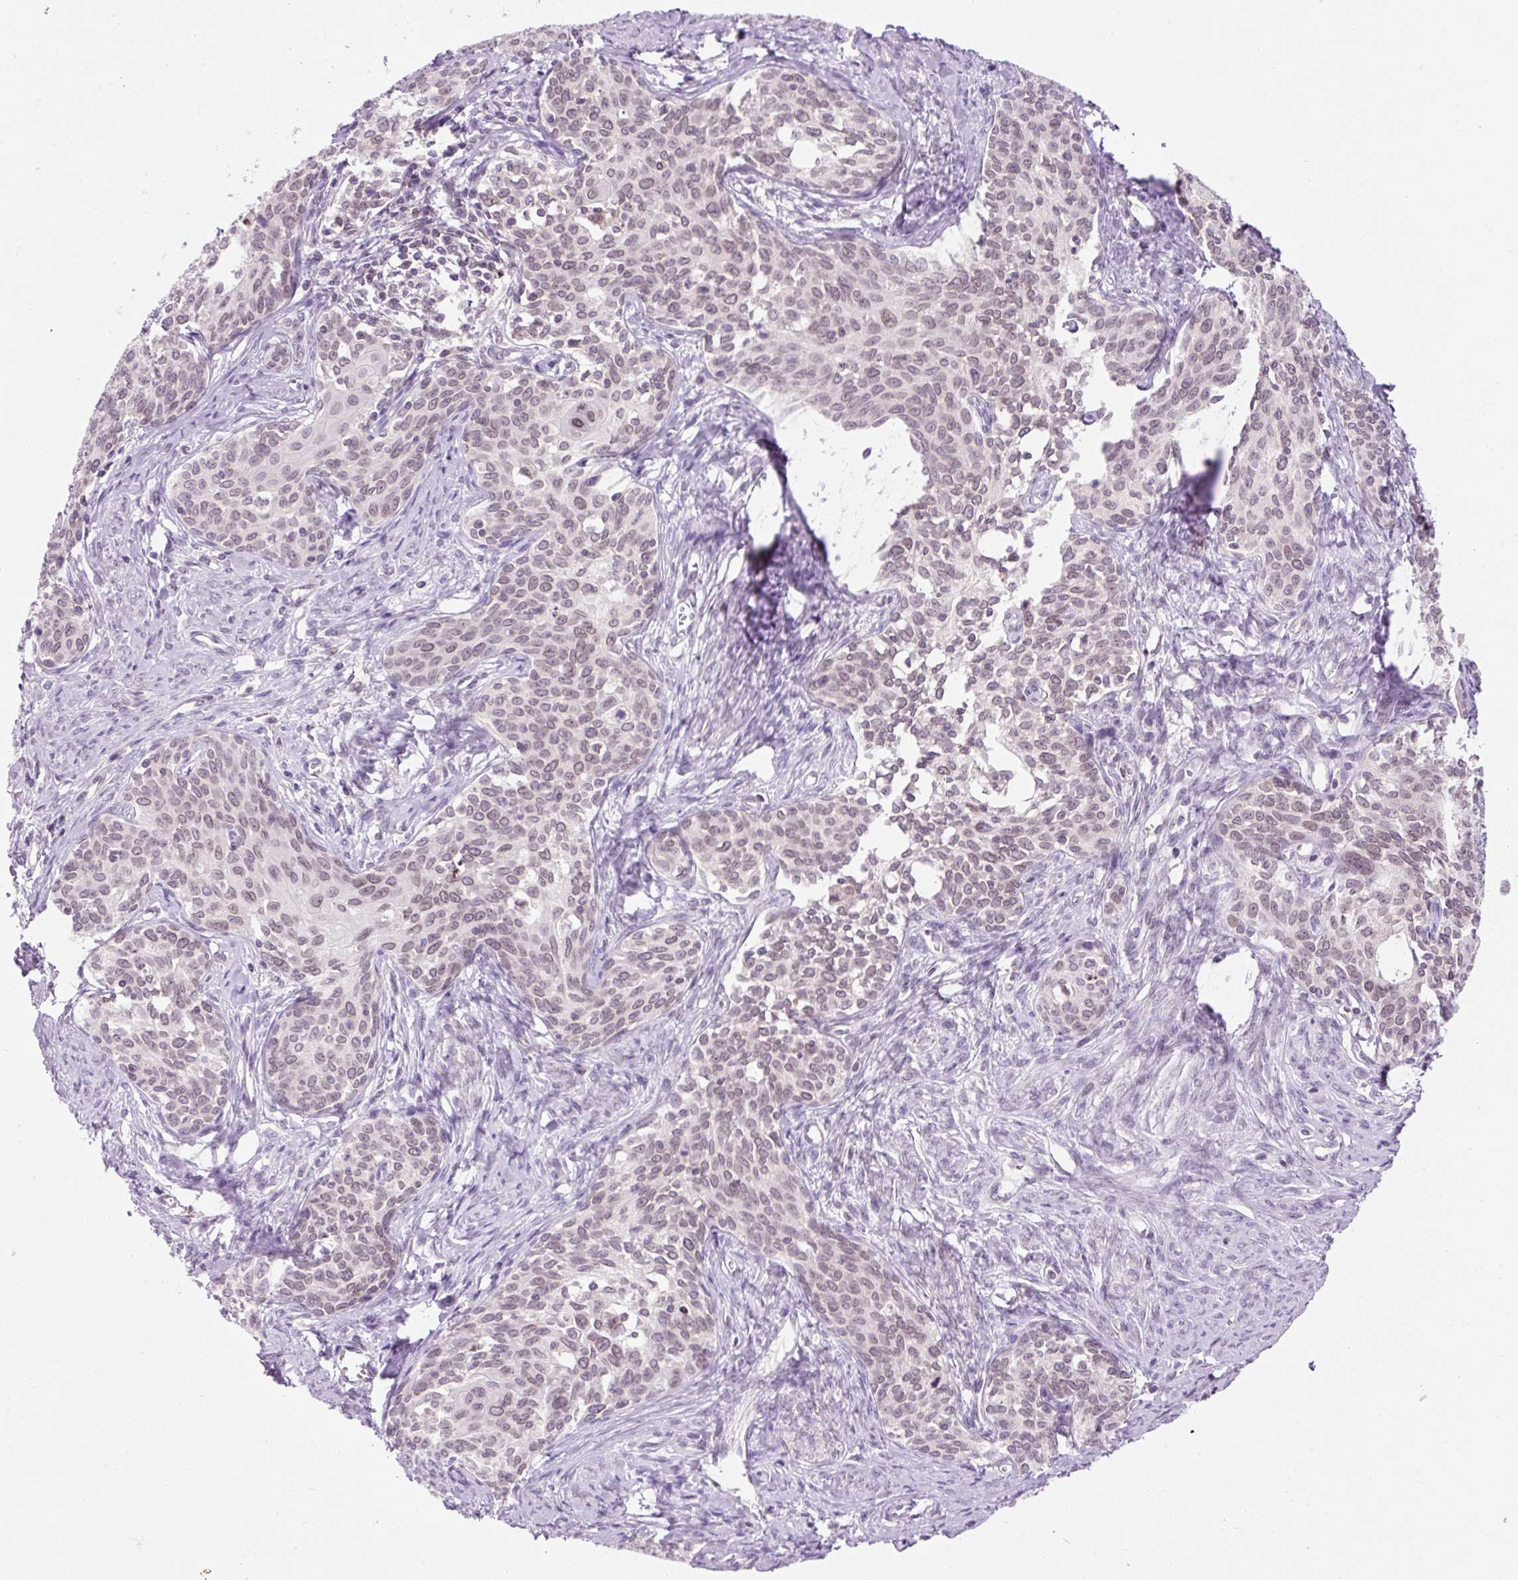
{"staining": {"intensity": "weak", "quantity": "<25%", "location": "cytoplasmic/membranous,nuclear"}, "tissue": "cervical cancer", "cell_type": "Tumor cells", "image_type": "cancer", "snomed": [{"axis": "morphology", "description": "Squamous cell carcinoma, NOS"}, {"axis": "morphology", "description": "Adenocarcinoma, NOS"}, {"axis": "topography", "description": "Cervix"}], "caption": "High power microscopy micrograph of an IHC photomicrograph of cervical cancer (adenocarcinoma), revealing no significant expression in tumor cells. The staining was performed using DAB (3,3'-diaminobenzidine) to visualize the protein expression in brown, while the nuclei were stained in blue with hematoxylin (Magnification: 20x).", "gene": "ZNF610", "patient": {"sex": "female", "age": 52}}